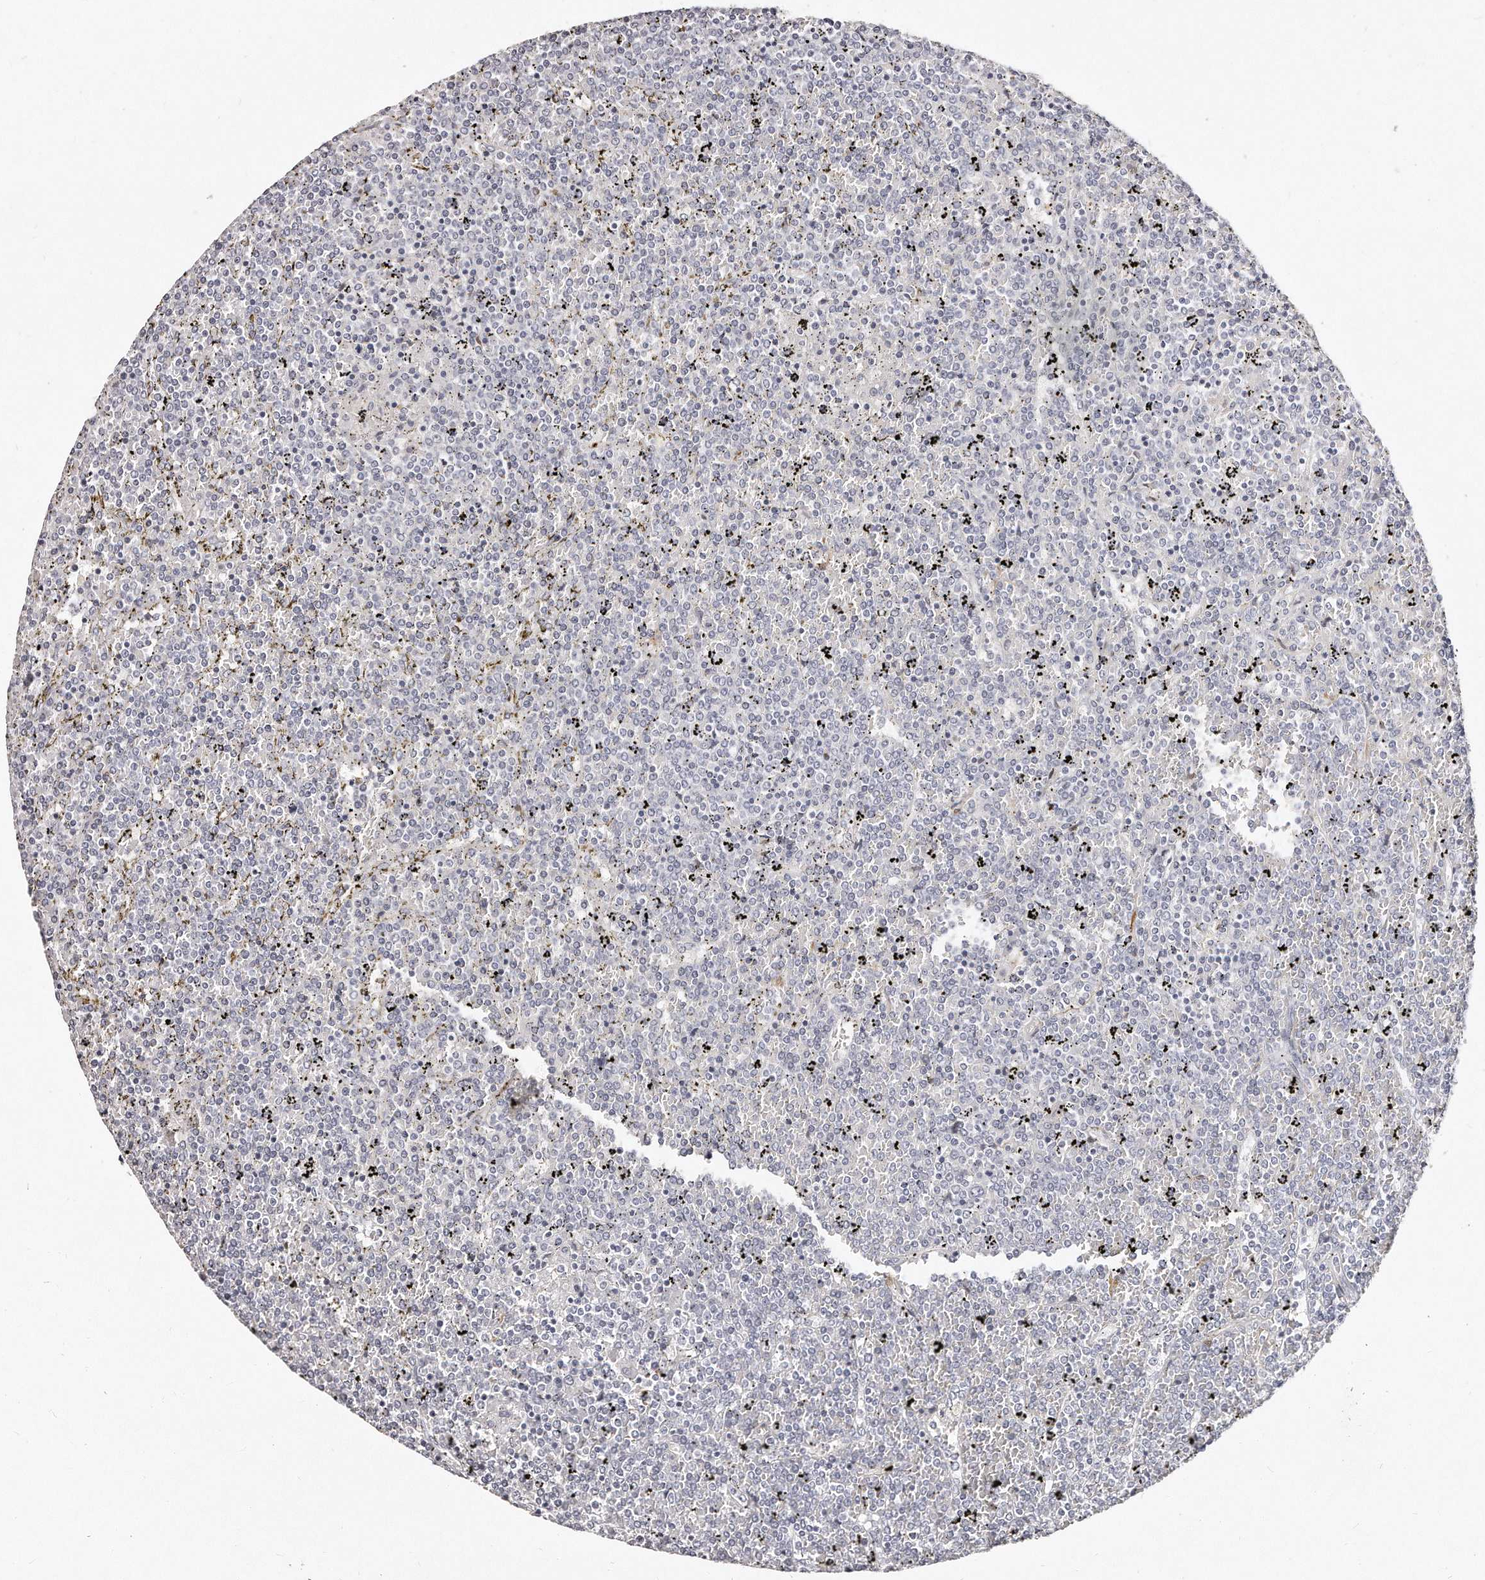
{"staining": {"intensity": "negative", "quantity": "none", "location": "none"}, "tissue": "lymphoma", "cell_type": "Tumor cells", "image_type": "cancer", "snomed": [{"axis": "morphology", "description": "Malignant lymphoma, non-Hodgkin's type, Low grade"}, {"axis": "topography", "description": "Spleen"}], "caption": "DAB immunohistochemical staining of human lymphoma demonstrates no significant positivity in tumor cells. (DAB immunohistochemistry, high magnification).", "gene": "LMOD1", "patient": {"sex": "female", "age": 19}}